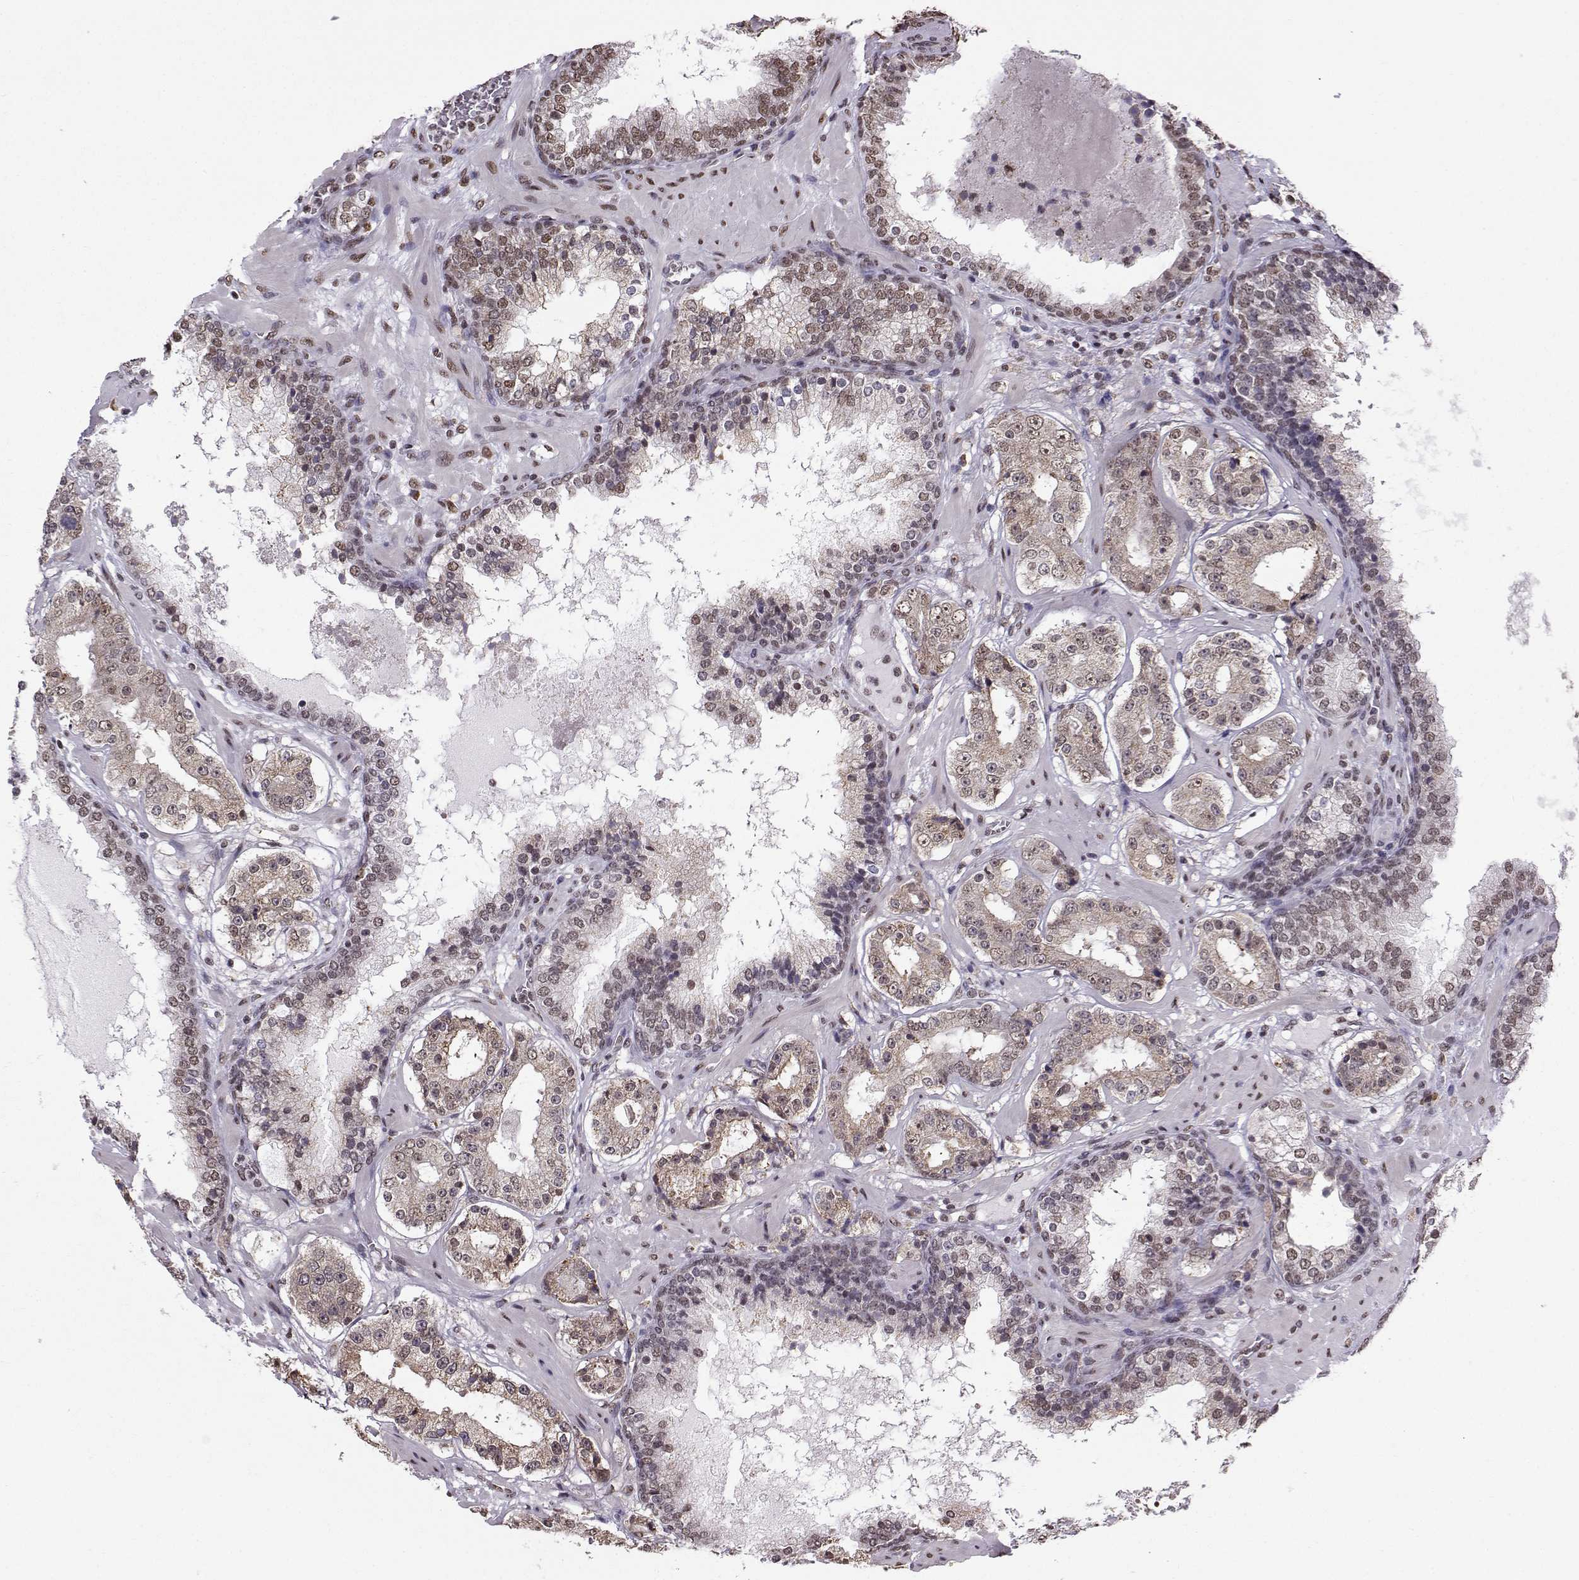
{"staining": {"intensity": "weak", "quantity": "25%-75%", "location": "nuclear"}, "tissue": "prostate cancer", "cell_type": "Tumor cells", "image_type": "cancer", "snomed": [{"axis": "morphology", "description": "Adenocarcinoma, Low grade"}, {"axis": "topography", "description": "Prostate"}], "caption": "Low-grade adenocarcinoma (prostate) was stained to show a protein in brown. There is low levels of weak nuclear staining in approximately 25%-75% of tumor cells.", "gene": "EZH1", "patient": {"sex": "male", "age": 60}}